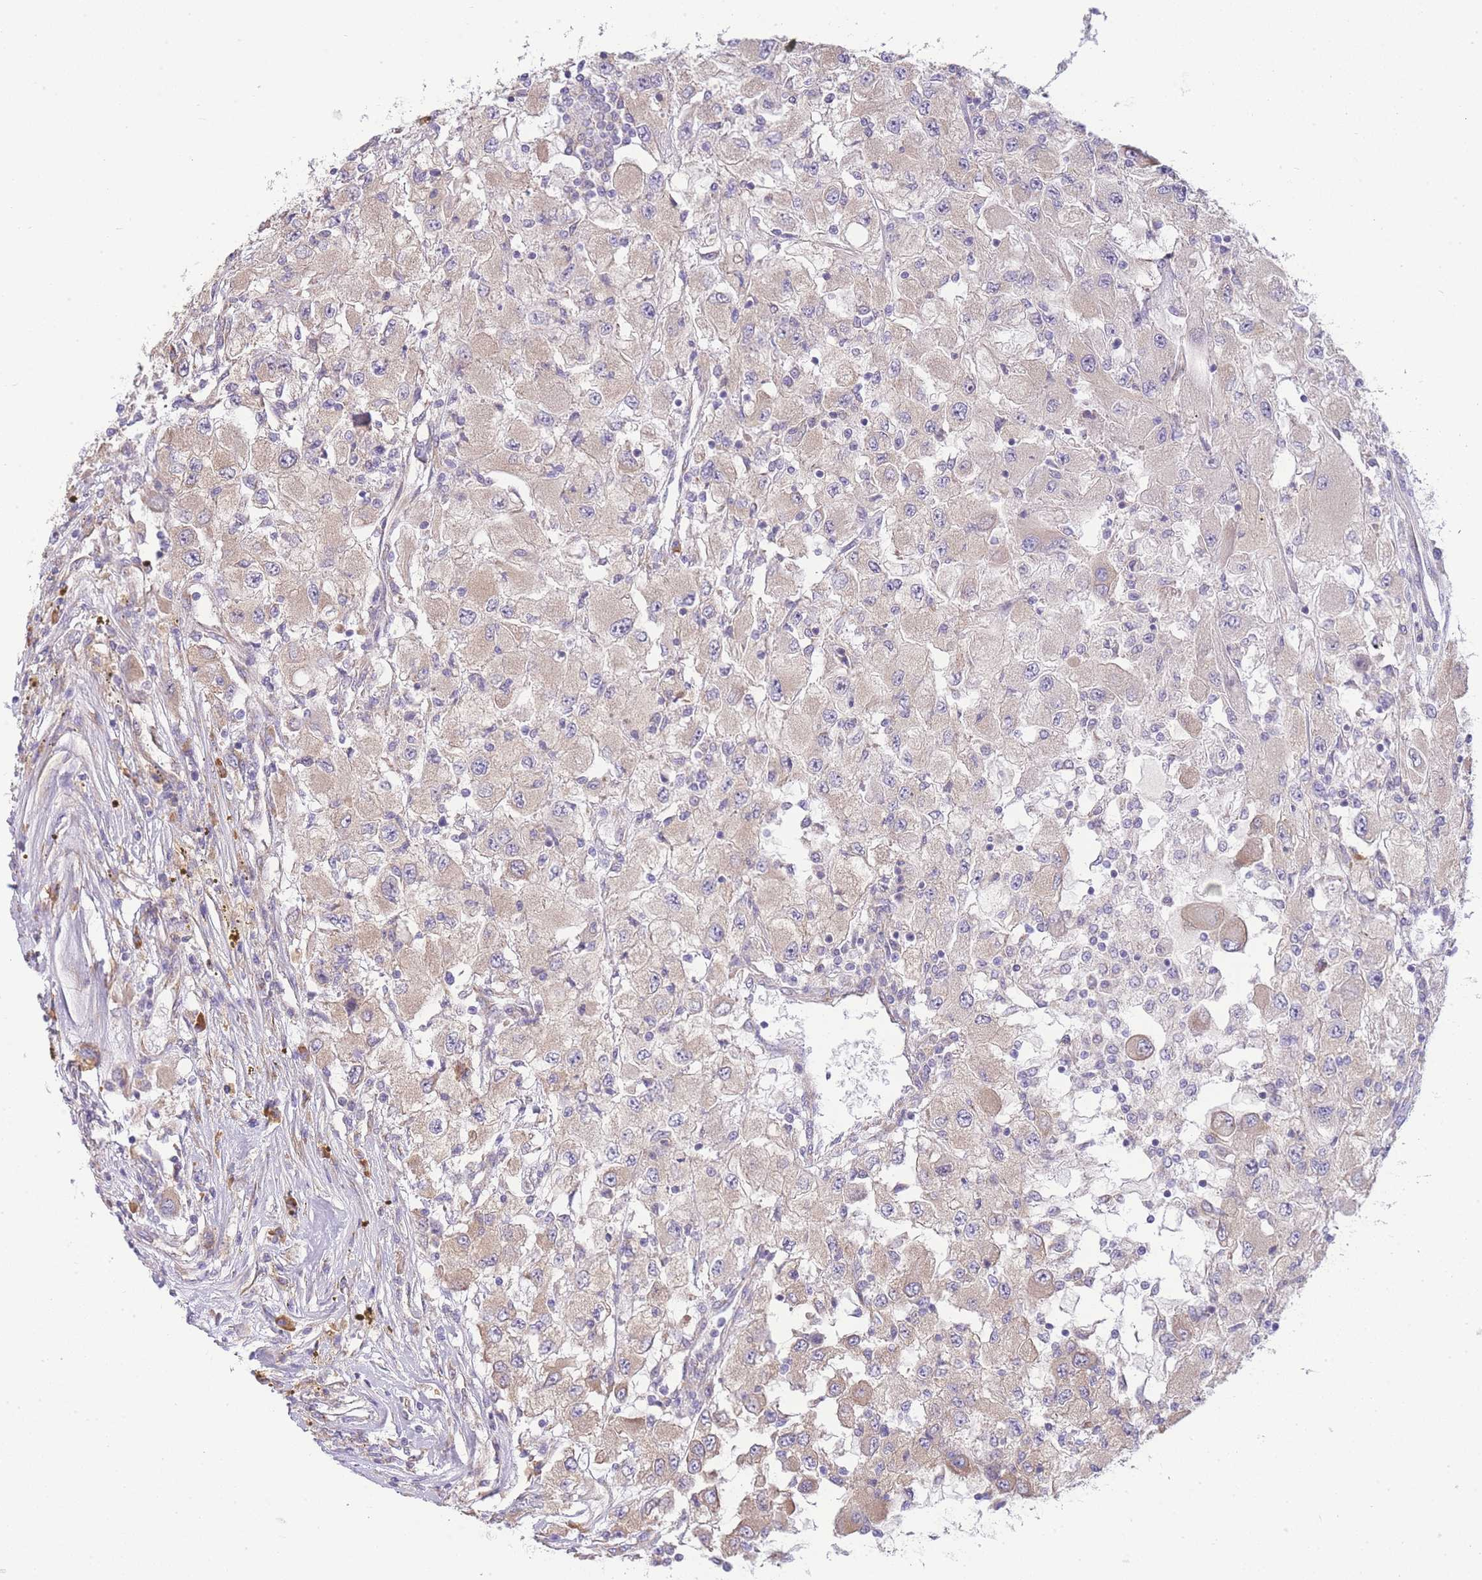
{"staining": {"intensity": "weak", "quantity": "<25%", "location": "cytoplasmic/membranous"}, "tissue": "renal cancer", "cell_type": "Tumor cells", "image_type": "cancer", "snomed": [{"axis": "morphology", "description": "Adenocarcinoma, NOS"}, {"axis": "topography", "description": "Kidney"}], "caption": "Tumor cells are negative for brown protein staining in renal cancer (adenocarcinoma).", "gene": "BEX1", "patient": {"sex": "female", "age": 67}}